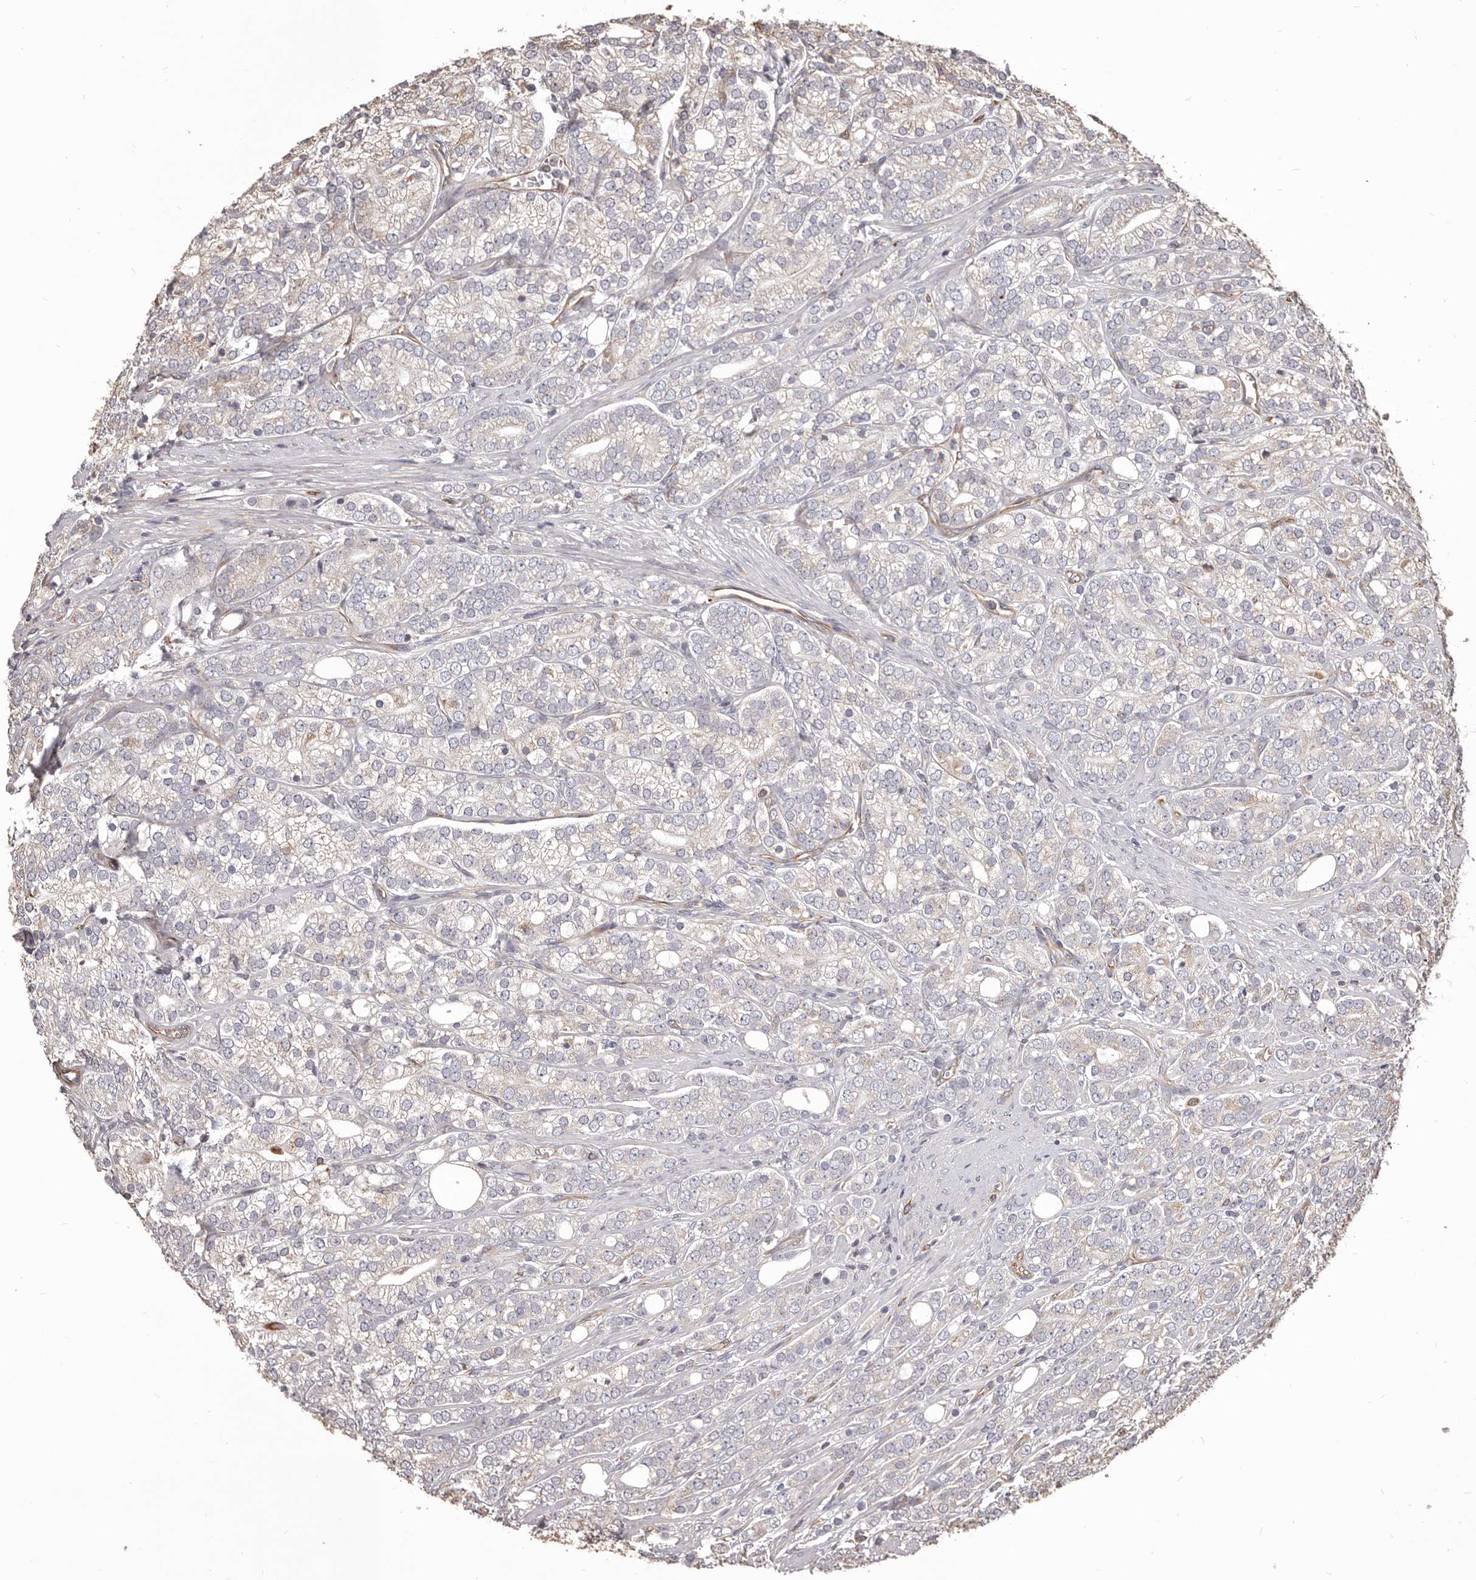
{"staining": {"intensity": "negative", "quantity": "none", "location": "none"}, "tissue": "prostate cancer", "cell_type": "Tumor cells", "image_type": "cancer", "snomed": [{"axis": "morphology", "description": "Adenocarcinoma, High grade"}, {"axis": "topography", "description": "Prostate"}], "caption": "Immunohistochemistry image of high-grade adenocarcinoma (prostate) stained for a protein (brown), which demonstrates no staining in tumor cells.", "gene": "CEP104", "patient": {"sex": "male", "age": 57}}